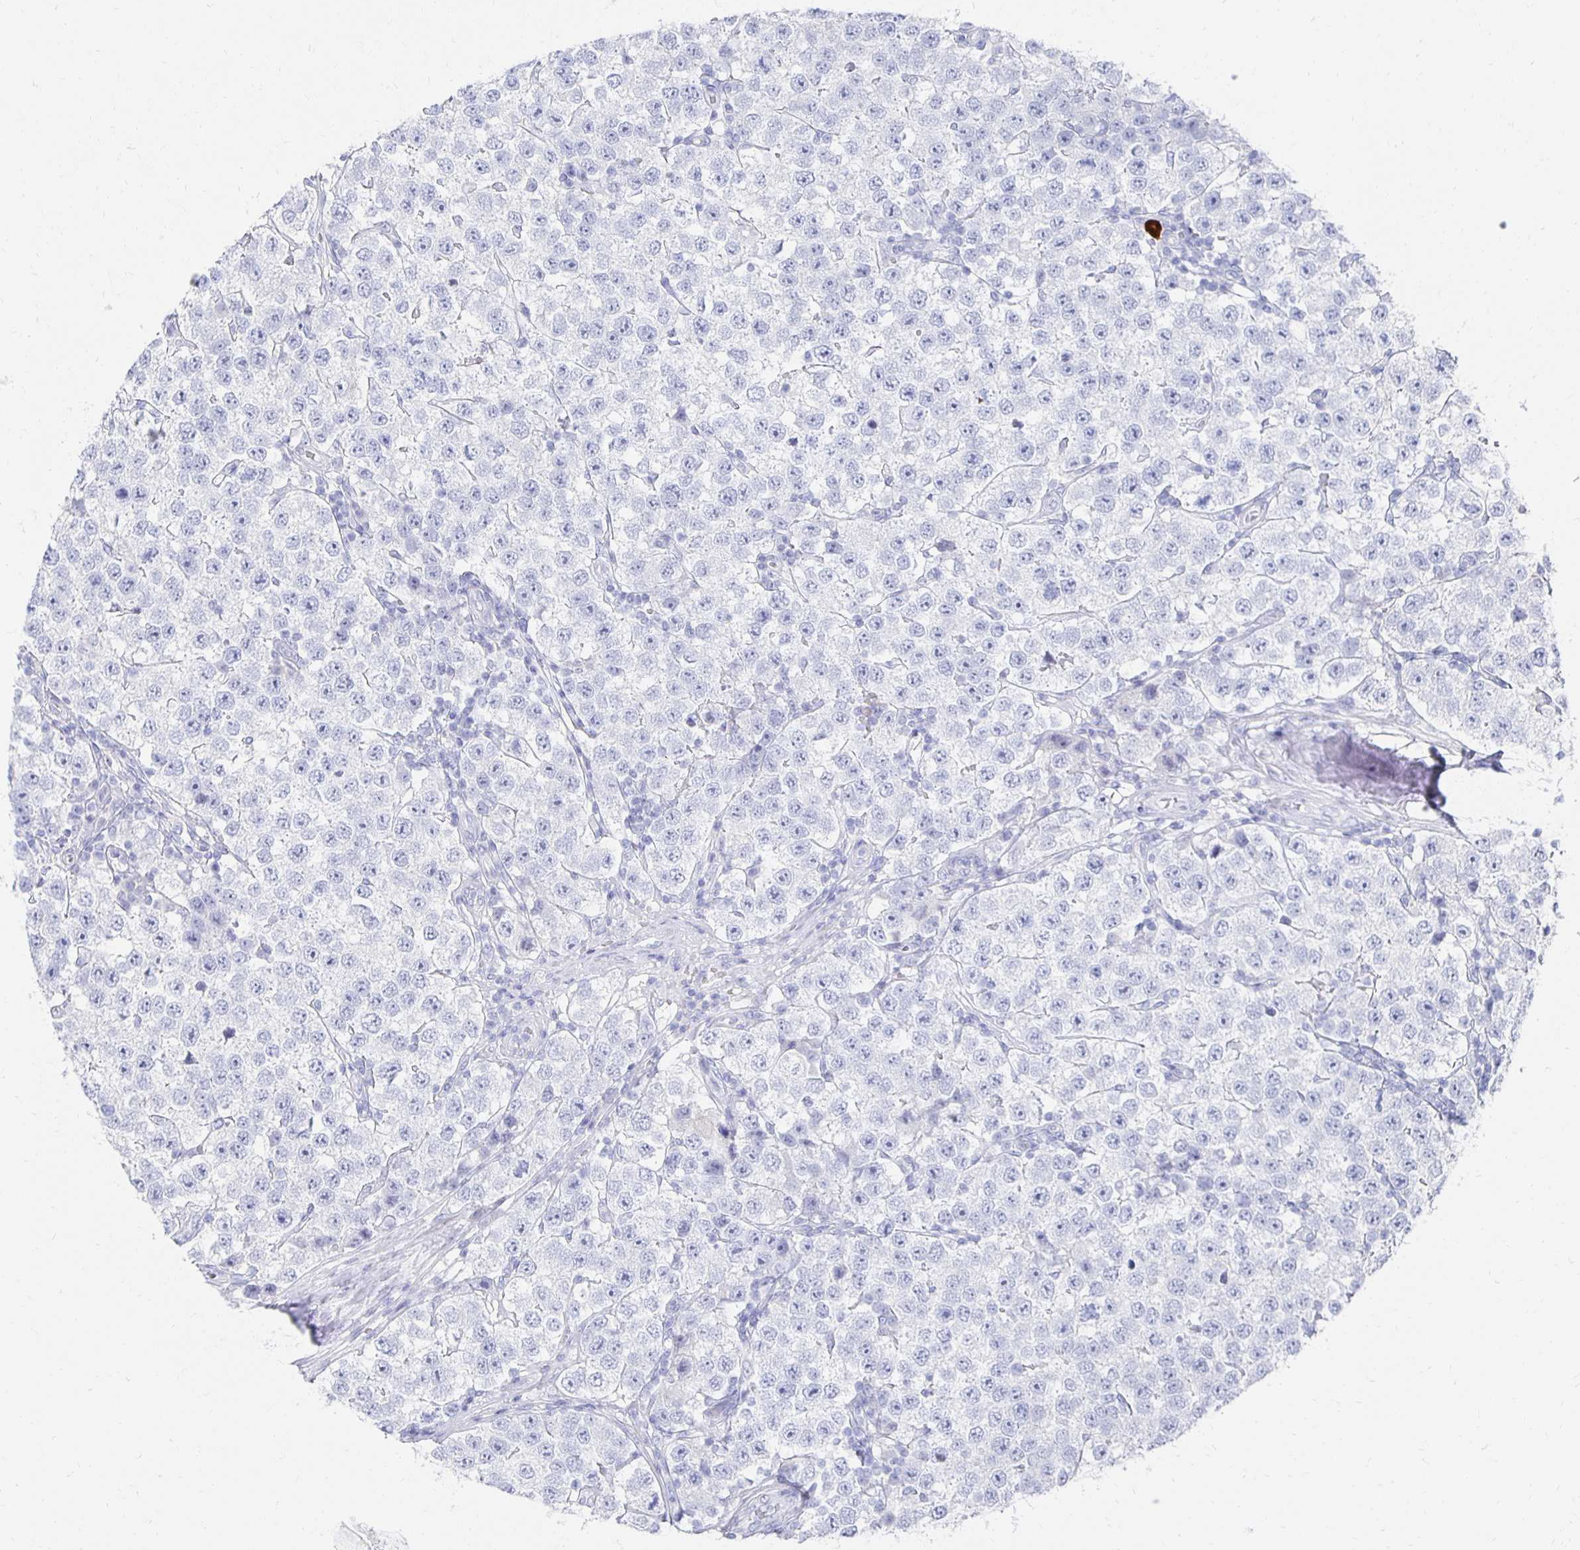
{"staining": {"intensity": "negative", "quantity": "none", "location": "none"}, "tissue": "testis cancer", "cell_type": "Tumor cells", "image_type": "cancer", "snomed": [{"axis": "morphology", "description": "Seminoma, NOS"}, {"axis": "topography", "description": "Testis"}], "caption": "A photomicrograph of human testis cancer (seminoma) is negative for staining in tumor cells.", "gene": "PRDM7", "patient": {"sex": "male", "age": 34}}